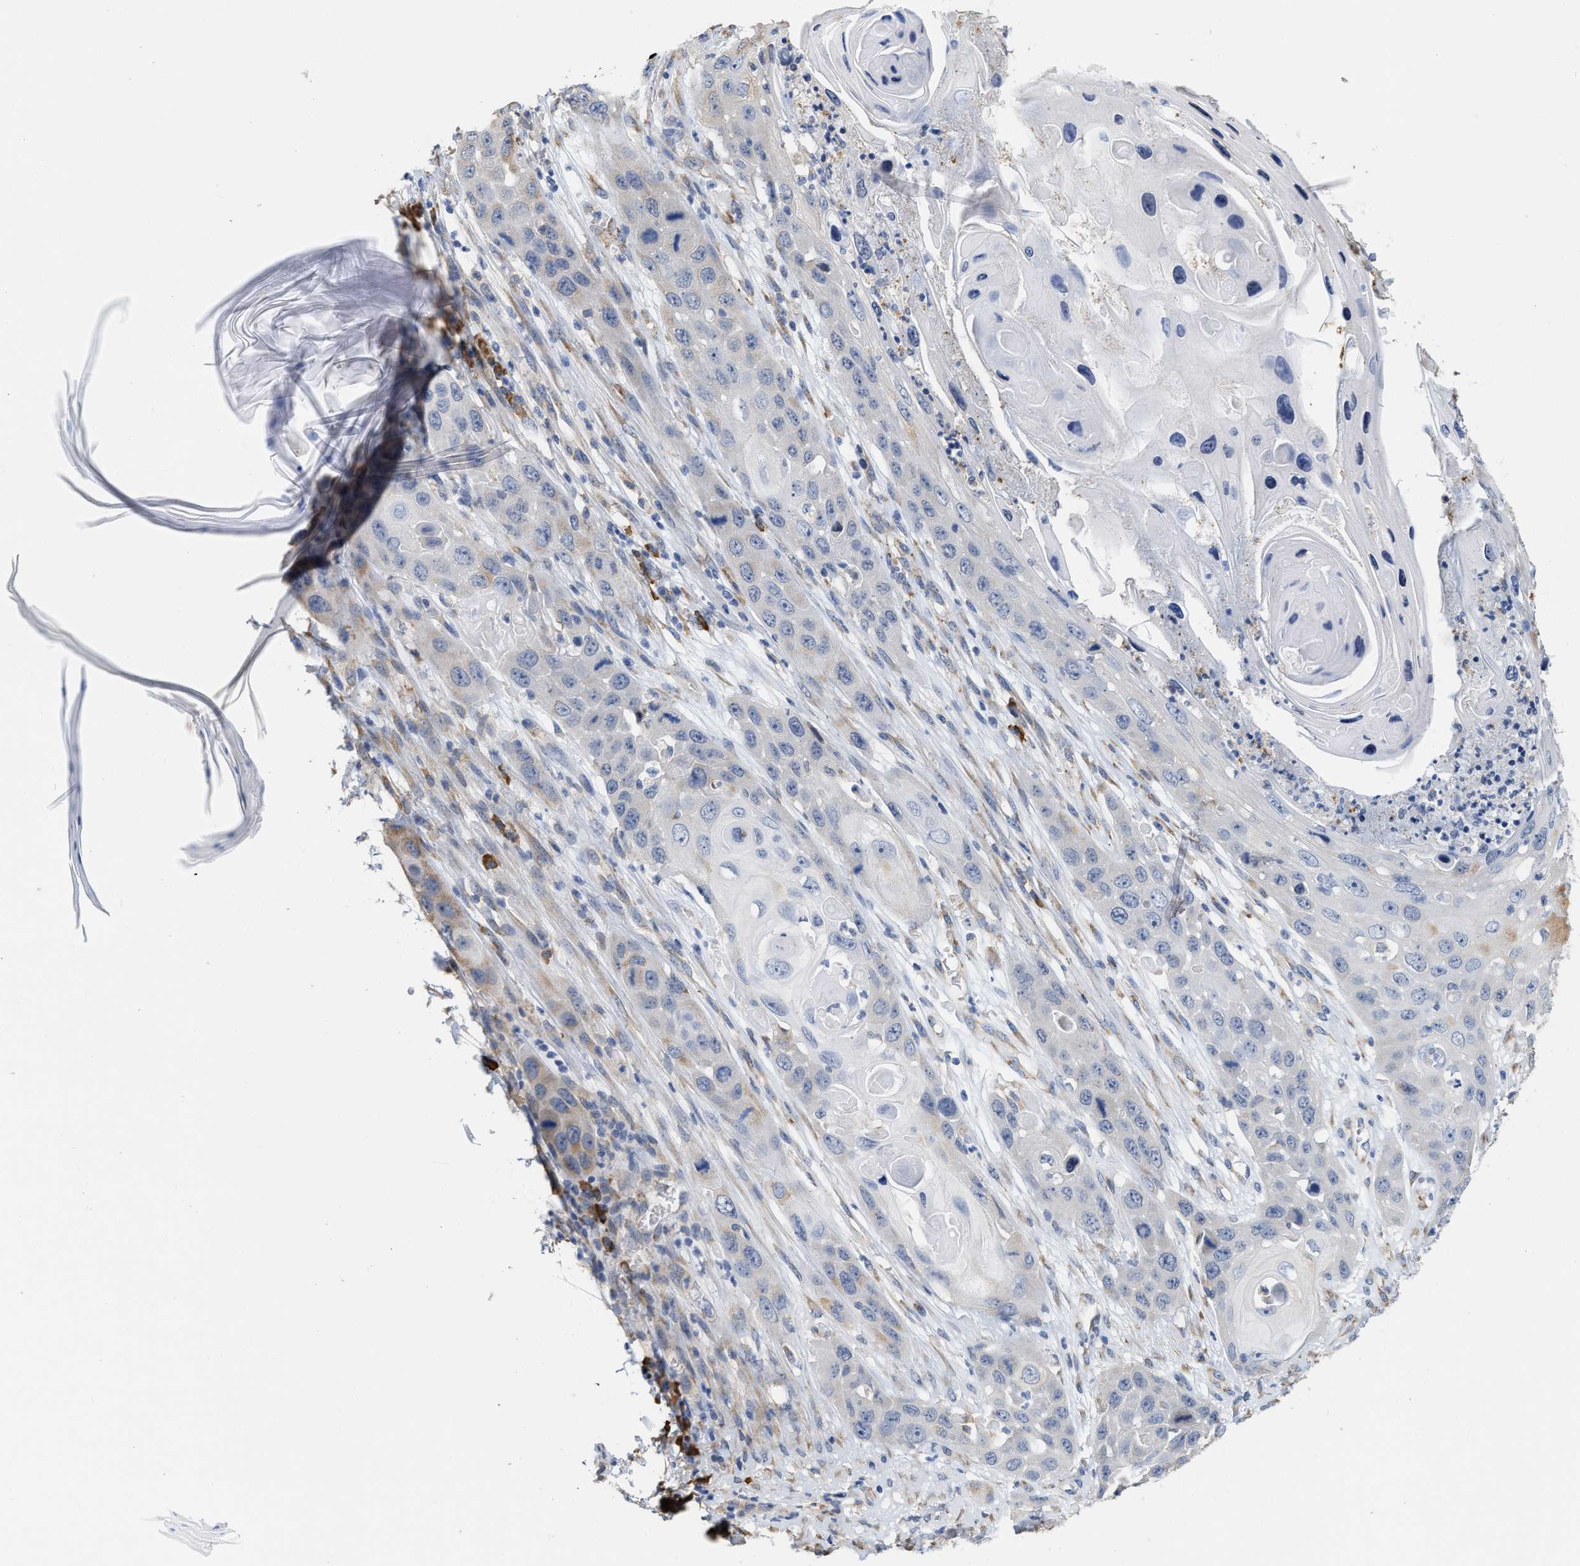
{"staining": {"intensity": "weak", "quantity": "<25%", "location": "cytoplasmic/membranous"}, "tissue": "skin cancer", "cell_type": "Tumor cells", "image_type": "cancer", "snomed": [{"axis": "morphology", "description": "Squamous cell carcinoma, NOS"}, {"axis": "topography", "description": "Skin"}], "caption": "This micrograph is of skin squamous cell carcinoma stained with immunohistochemistry to label a protein in brown with the nuclei are counter-stained blue. There is no staining in tumor cells. Nuclei are stained in blue.", "gene": "RYR2", "patient": {"sex": "male", "age": 55}}